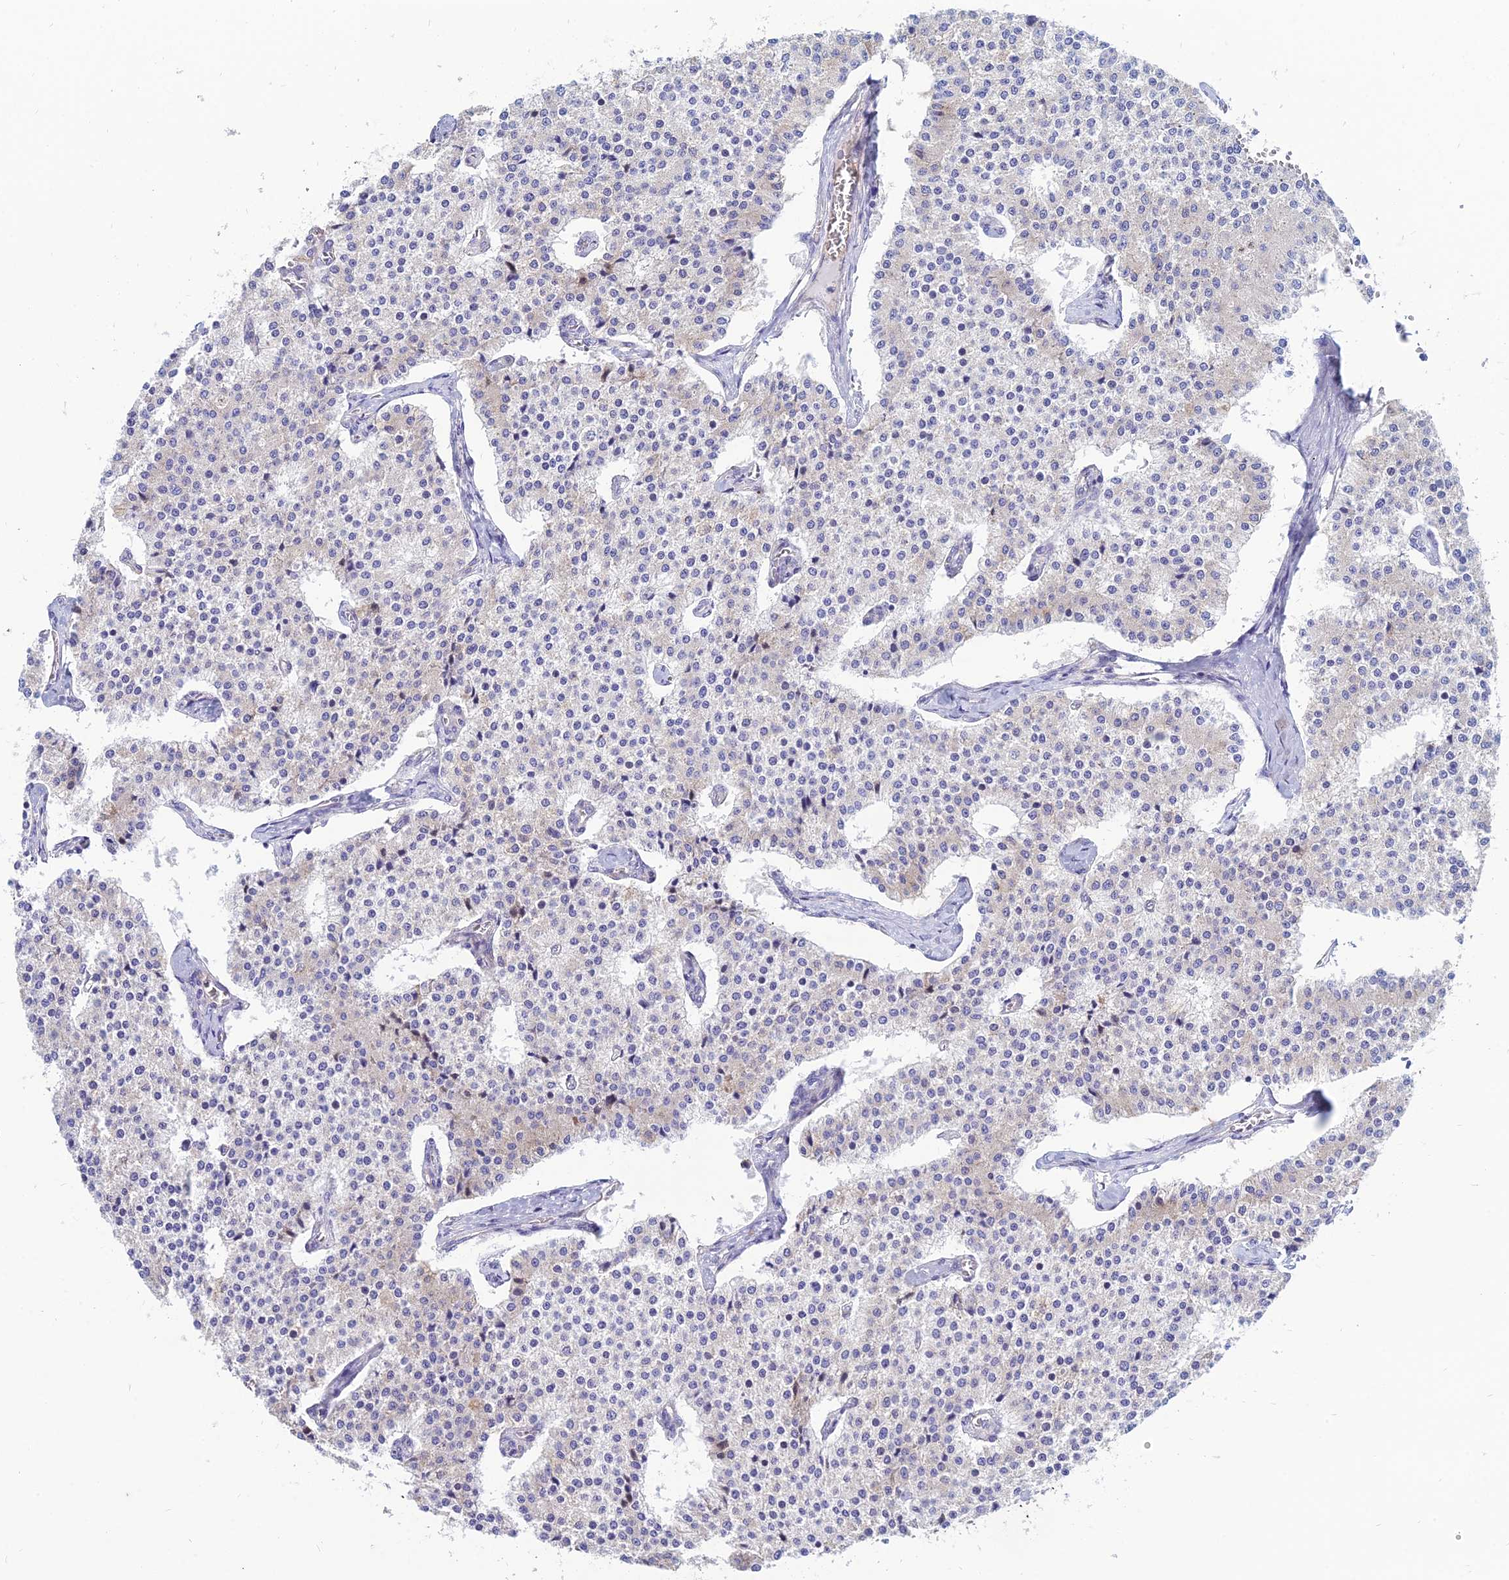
{"staining": {"intensity": "negative", "quantity": "none", "location": "none"}, "tissue": "carcinoid", "cell_type": "Tumor cells", "image_type": "cancer", "snomed": [{"axis": "morphology", "description": "Carcinoid, malignant, NOS"}, {"axis": "topography", "description": "Colon"}], "caption": "Immunohistochemistry (IHC) histopathology image of neoplastic tissue: malignant carcinoid stained with DAB demonstrates no significant protein positivity in tumor cells.", "gene": "TXLNA", "patient": {"sex": "female", "age": 52}}